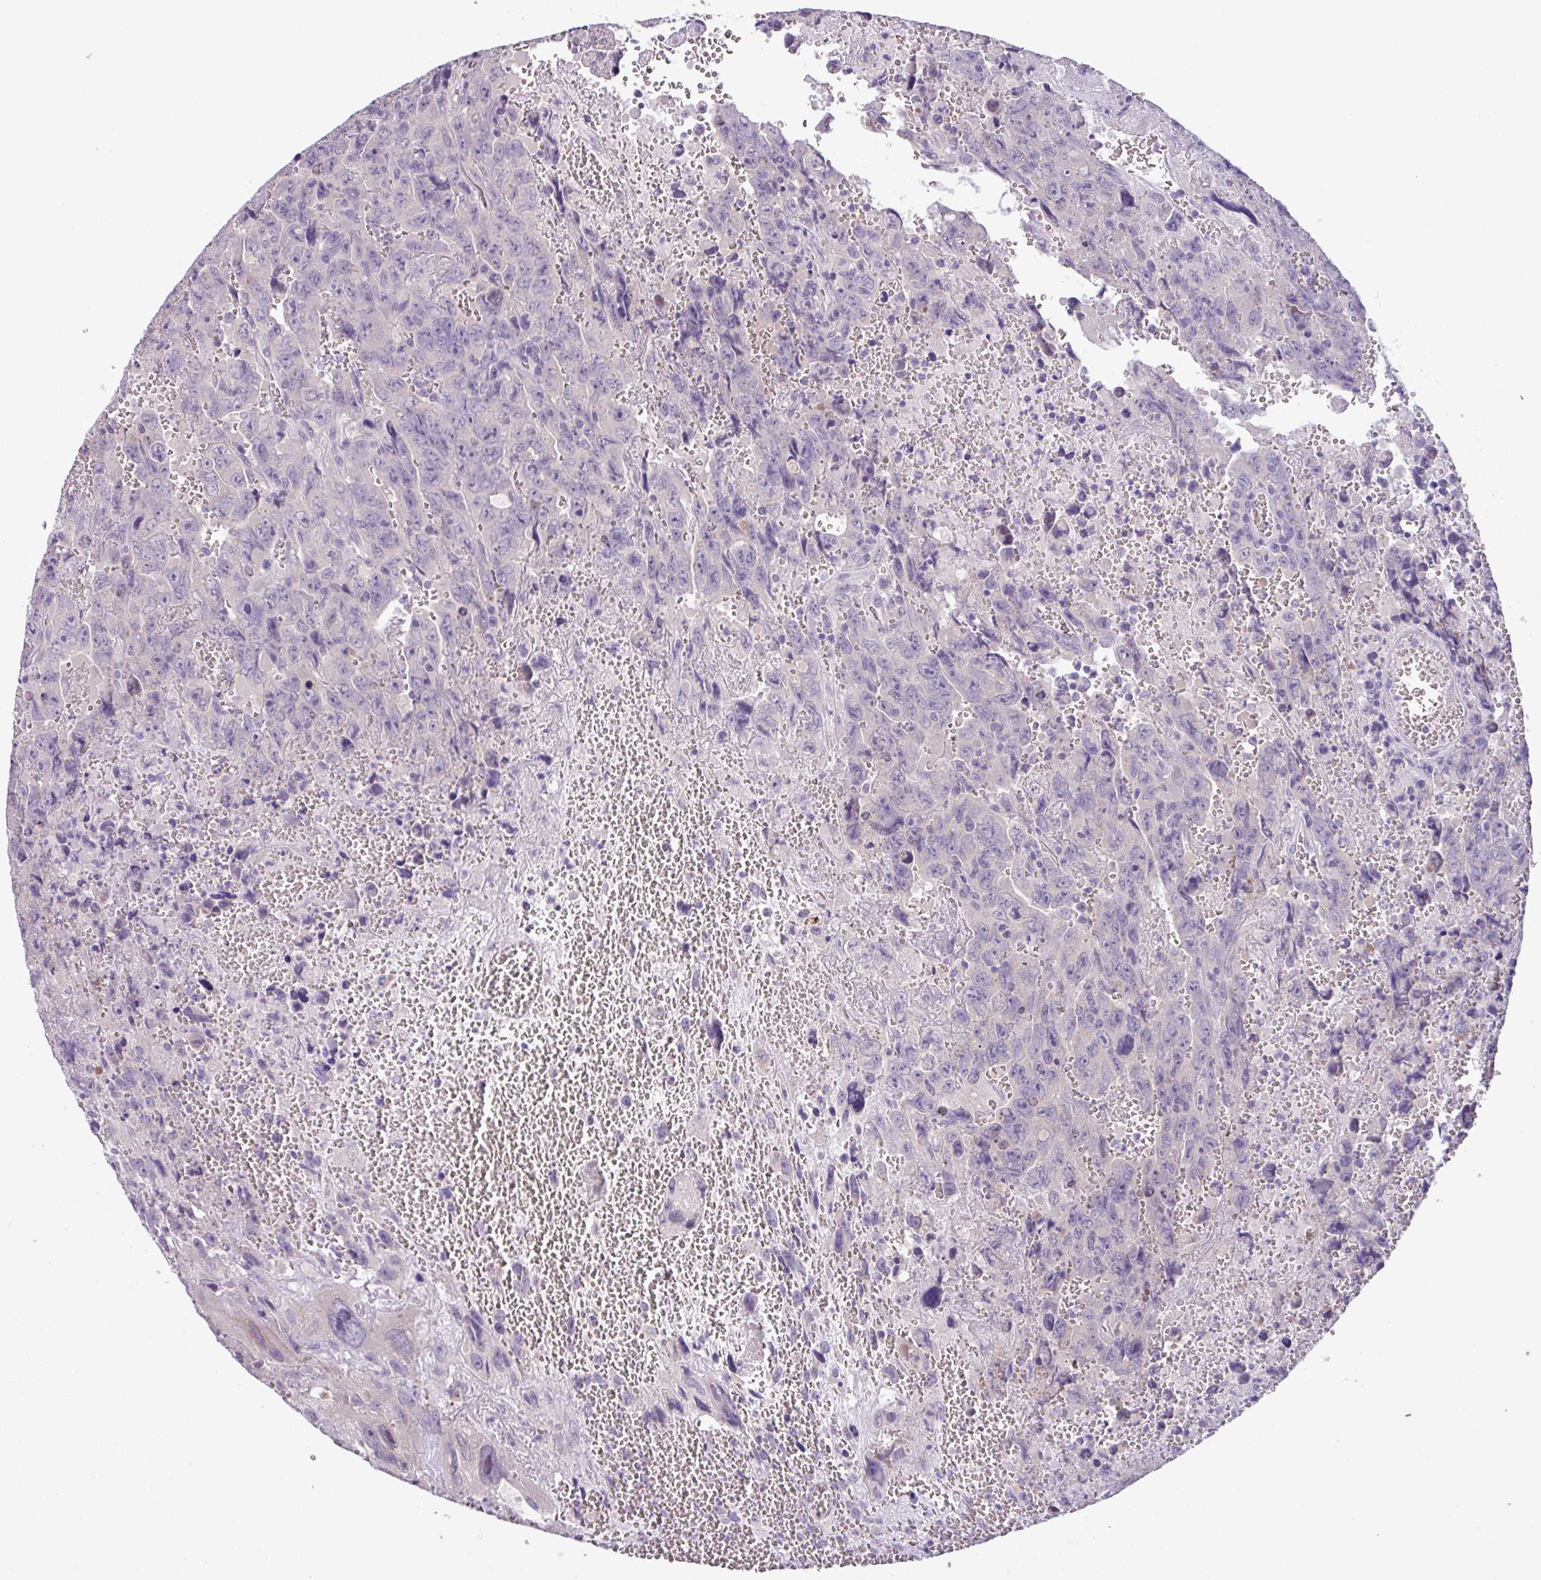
{"staining": {"intensity": "negative", "quantity": "none", "location": "none"}, "tissue": "testis cancer", "cell_type": "Tumor cells", "image_type": "cancer", "snomed": [{"axis": "morphology", "description": "Carcinoma, Embryonal, NOS"}, {"axis": "topography", "description": "Testis"}], "caption": "Tumor cells show no significant staining in testis cancer (embryonal carcinoma).", "gene": "C20orf27", "patient": {"sex": "male", "age": 28}}